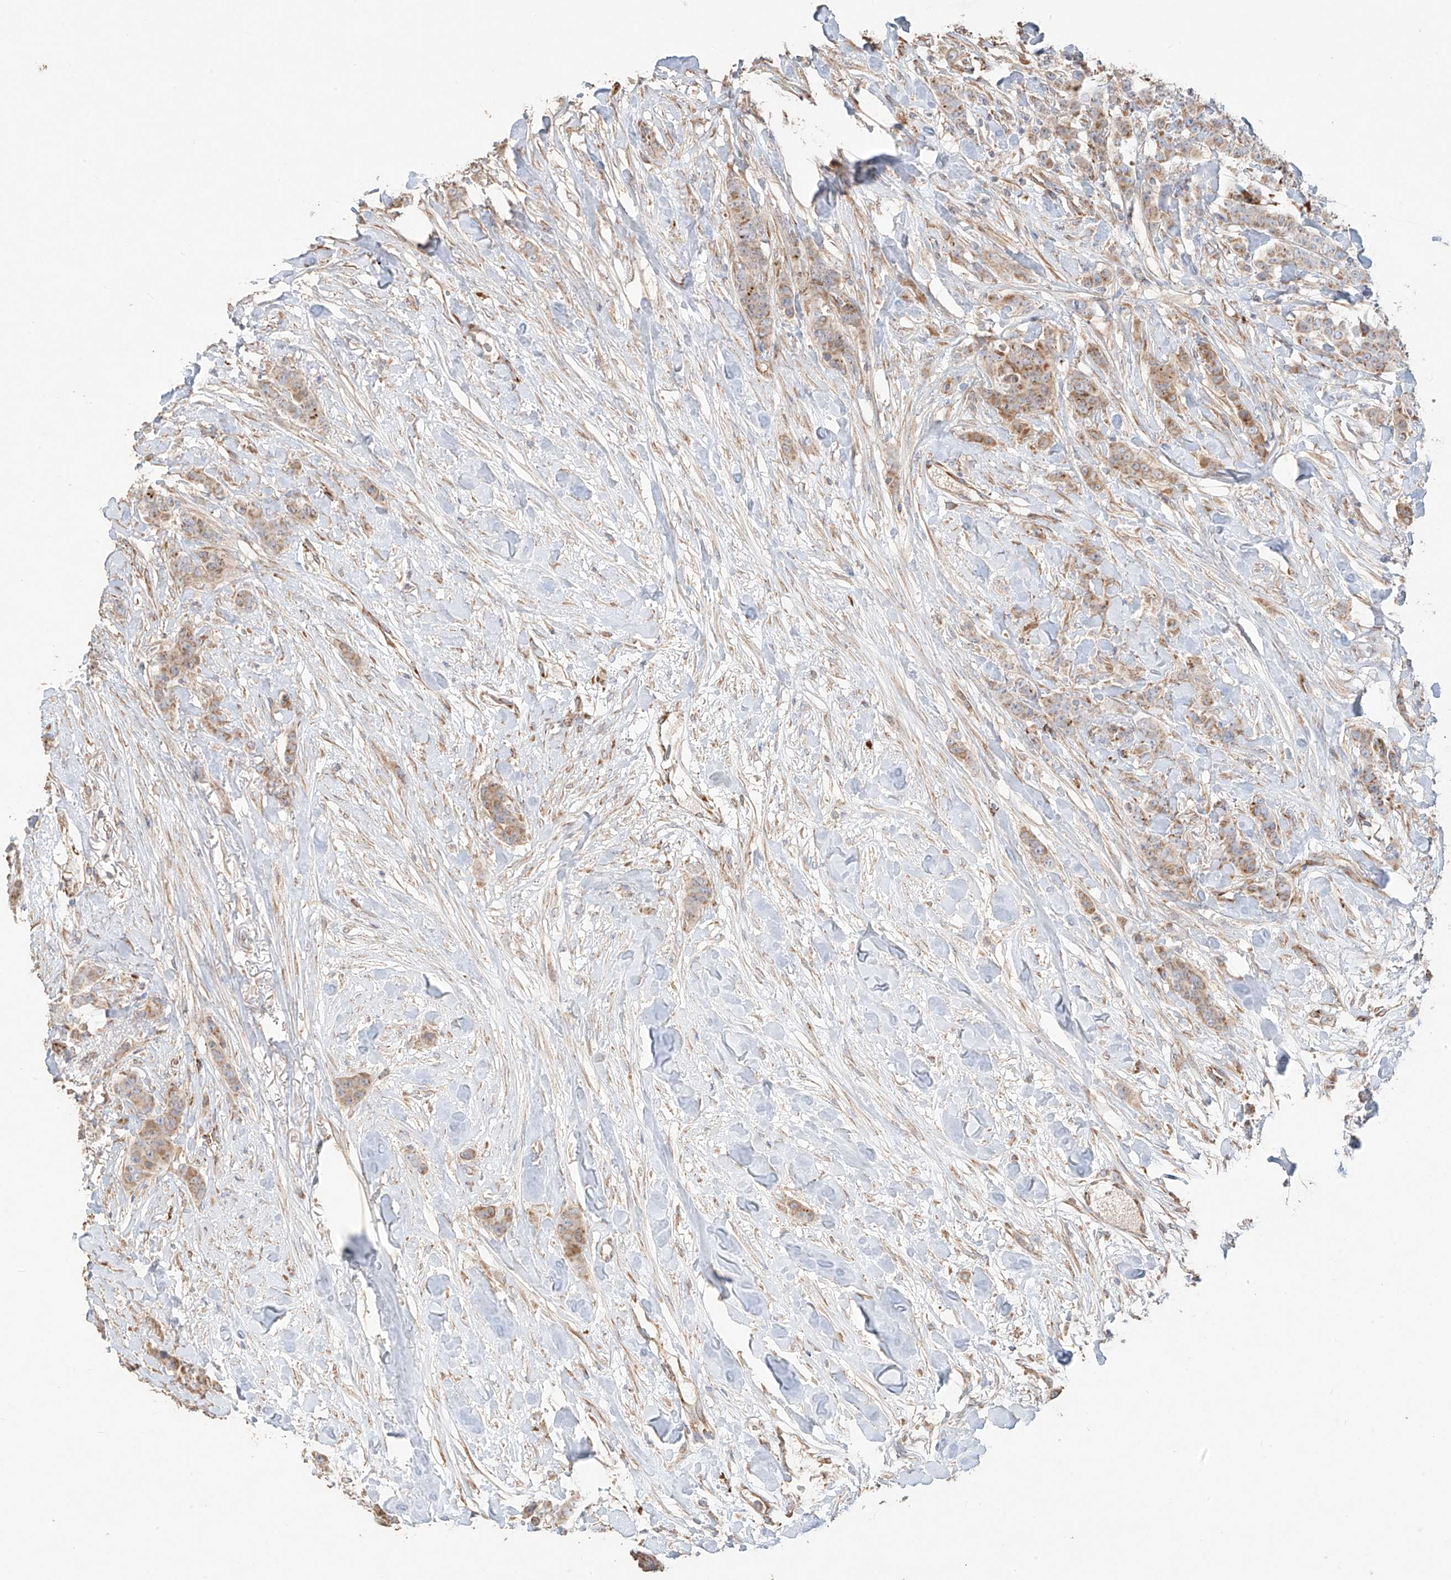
{"staining": {"intensity": "moderate", "quantity": "<25%", "location": "cytoplasmic/membranous"}, "tissue": "breast cancer", "cell_type": "Tumor cells", "image_type": "cancer", "snomed": [{"axis": "morphology", "description": "Duct carcinoma"}, {"axis": "topography", "description": "Breast"}], "caption": "Immunohistochemistry of human intraductal carcinoma (breast) reveals low levels of moderate cytoplasmic/membranous positivity in approximately <25% of tumor cells.", "gene": "COLGALT2", "patient": {"sex": "female", "age": 40}}